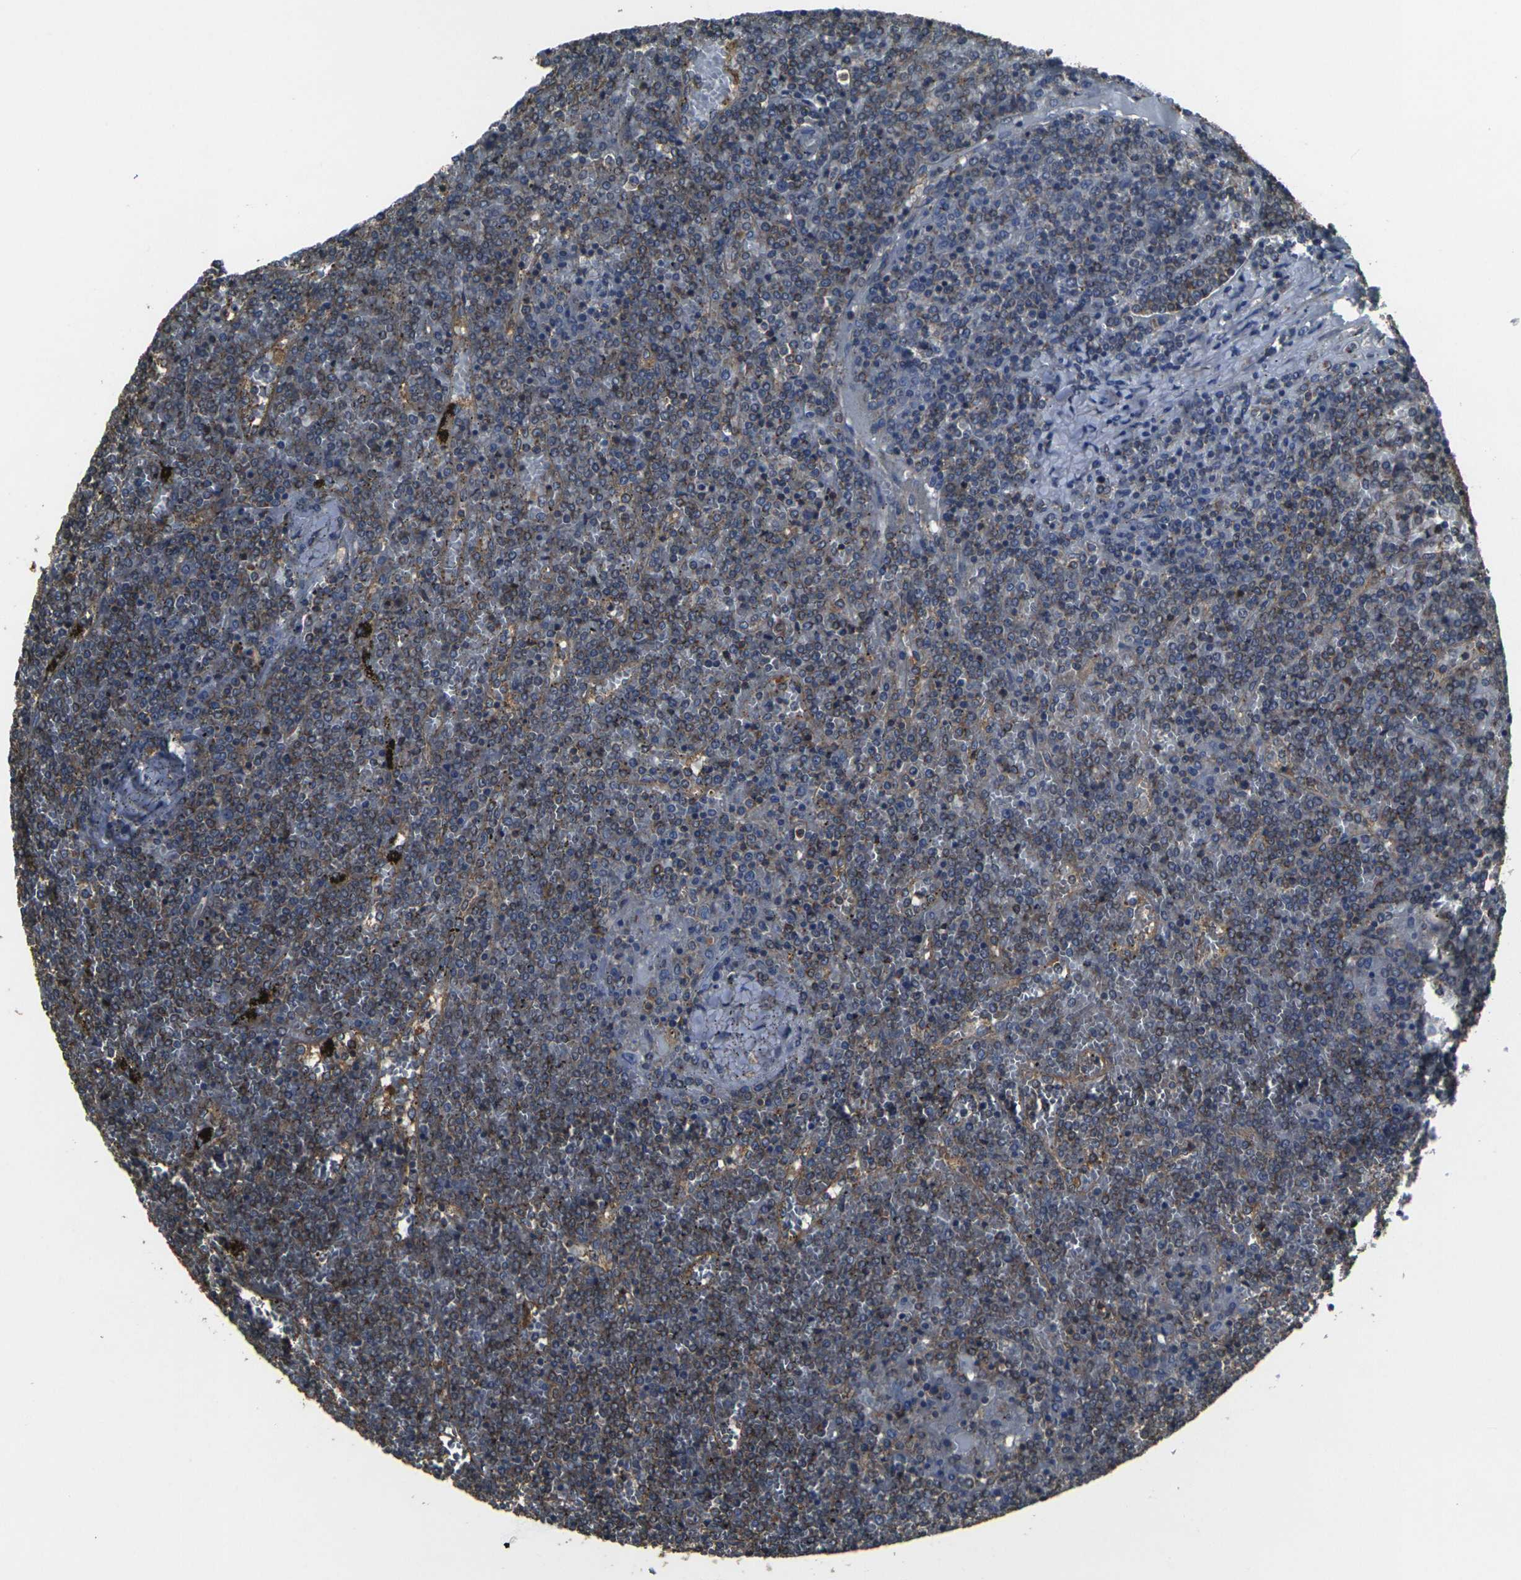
{"staining": {"intensity": "moderate", "quantity": "25%-75%", "location": "cytoplasmic/membranous"}, "tissue": "lymphoma", "cell_type": "Tumor cells", "image_type": "cancer", "snomed": [{"axis": "morphology", "description": "Malignant lymphoma, non-Hodgkin's type, Low grade"}, {"axis": "topography", "description": "Spleen"}], "caption": "Brown immunohistochemical staining in human malignant lymphoma, non-Hodgkin's type (low-grade) exhibits moderate cytoplasmic/membranous expression in approximately 25%-75% of tumor cells.", "gene": "PRKACB", "patient": {"sex": "female", "age": 19}}